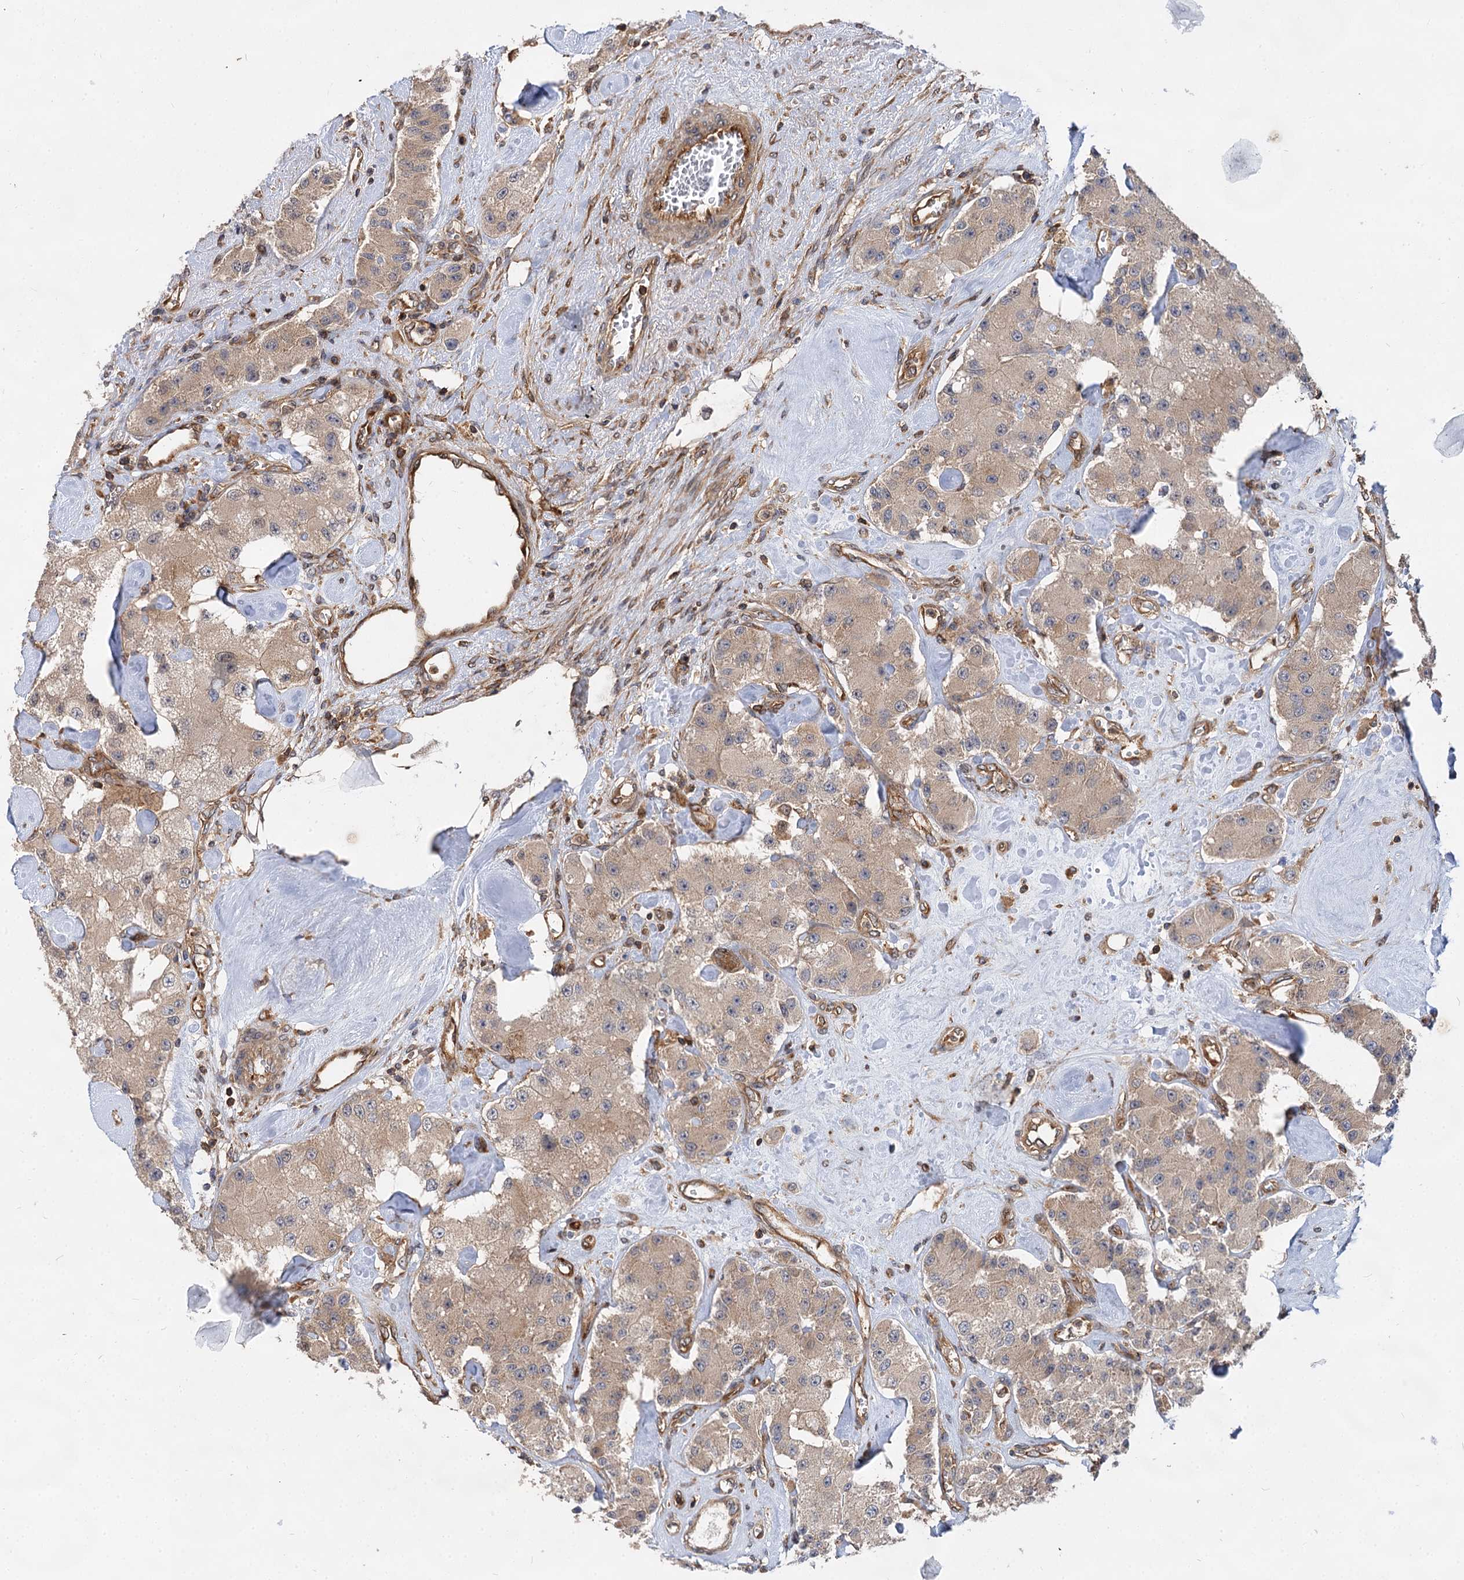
{"staining": {"intensity": "weak", "quantity": "<25%", "location": "cytoplasmic/membranous"}, "tissue": "carcinoid", "cell_type": "Tumor cells", "image_type": "cancer", "snomed": [{"axis": "morphology", "description": "Carcinoid, malignant, NOS"}, {"axis": "topography", "description": "Pancreas"}], "caption": "Carcinoid was stained to show a protein in brown. There is no significant expression in tumor cells.", "gene": "PACS1", "patient": {"sex": "male", "age": 41}}